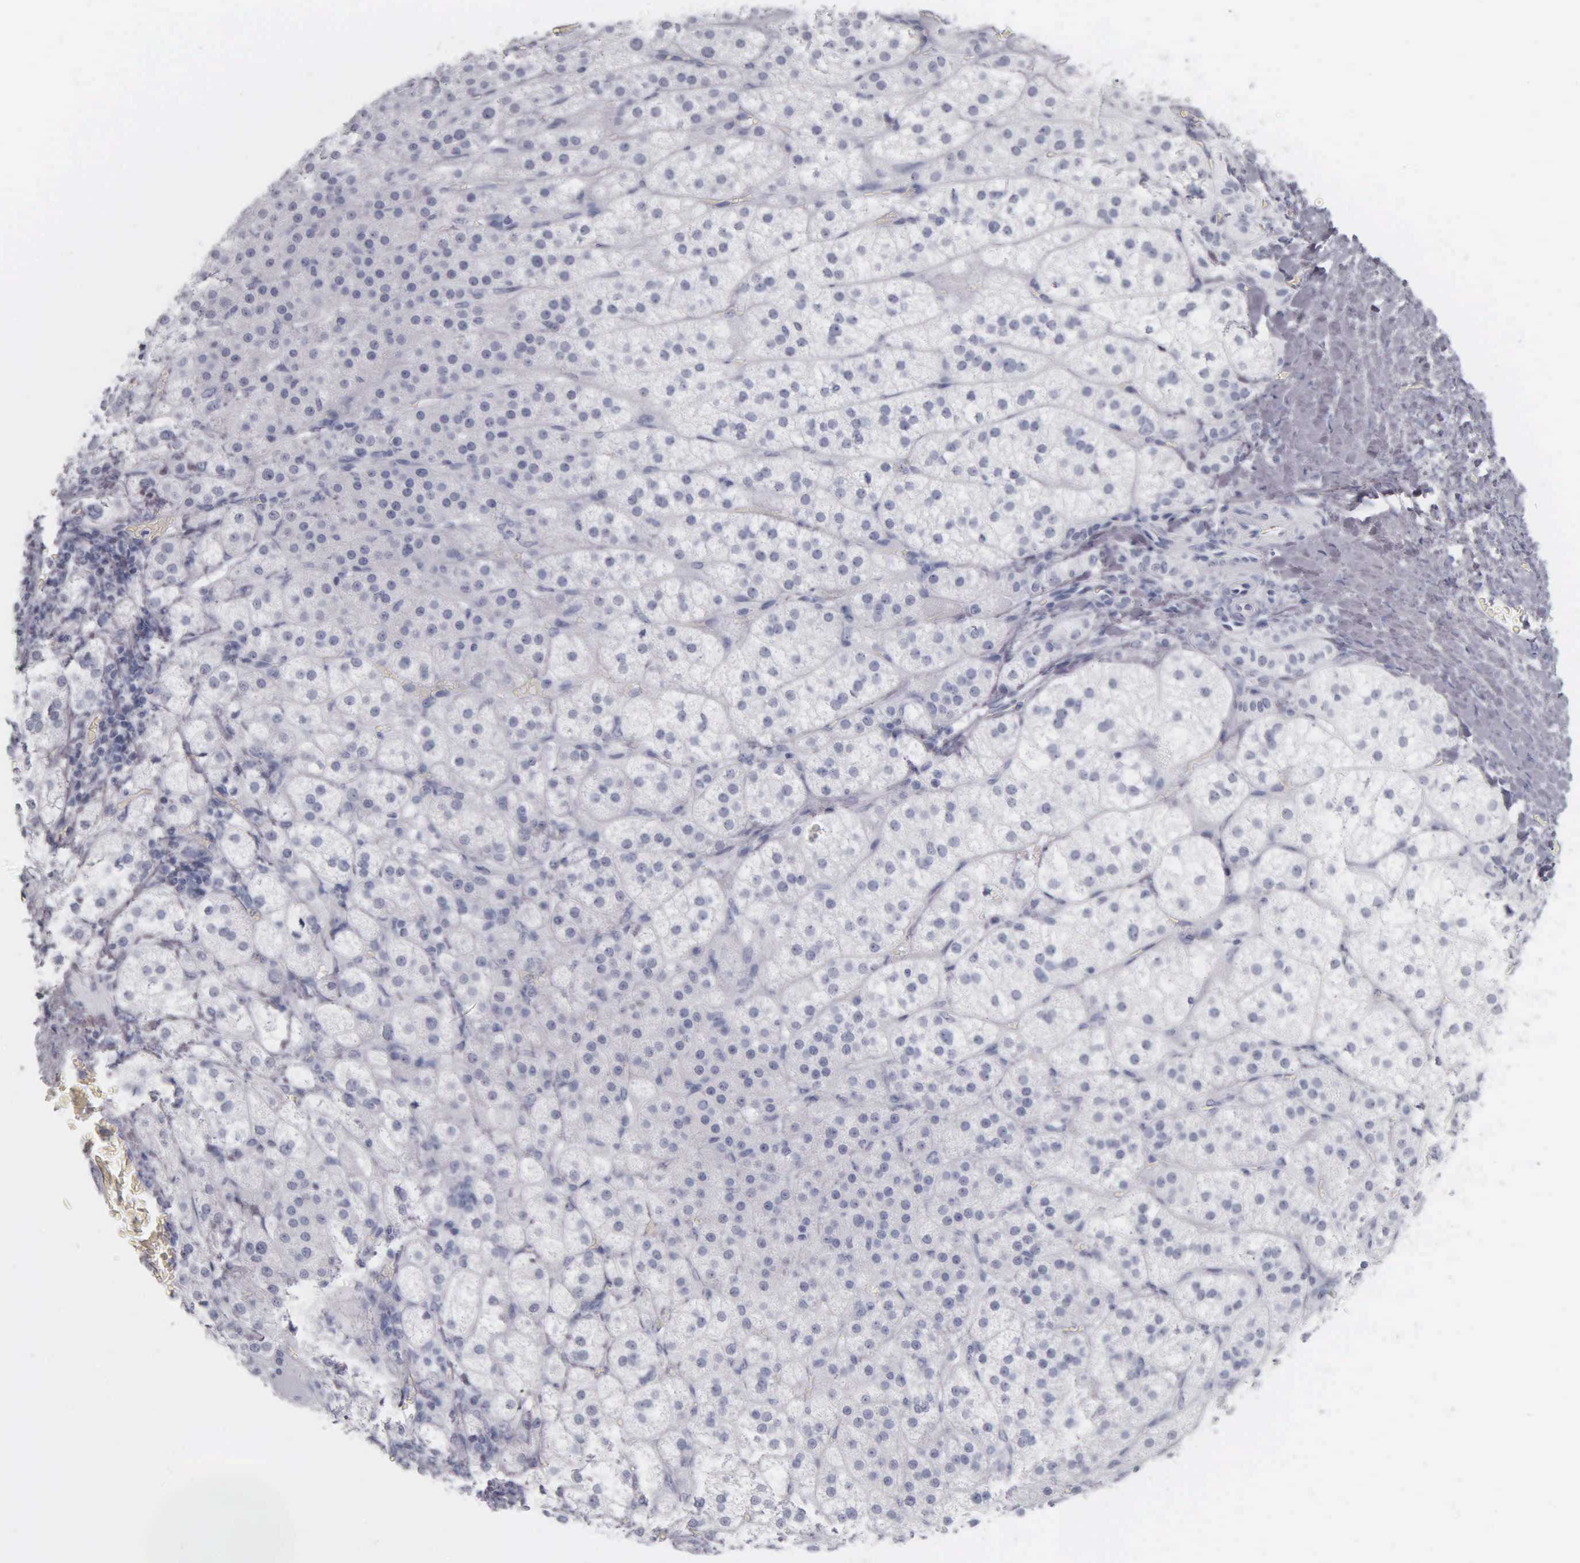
{"staining": {"intensity": "negative", "quantity": "none", "location": "none"}, "tissue": "adrenal gland", "cell_type": "Glandular cells", "image_type": "normal", "snomed": [{"axis": "morphology", "description": "Normal tissue, NOS"}, {"axis": "topography", "description": "Adrenal gland"}], "caption": "DAB immunohistochemical staining of benign human adrenal gland reveals no significant expression in glandular cells.", "gene": "KRT20", "patient": {"sex": "female", "age": 60}}